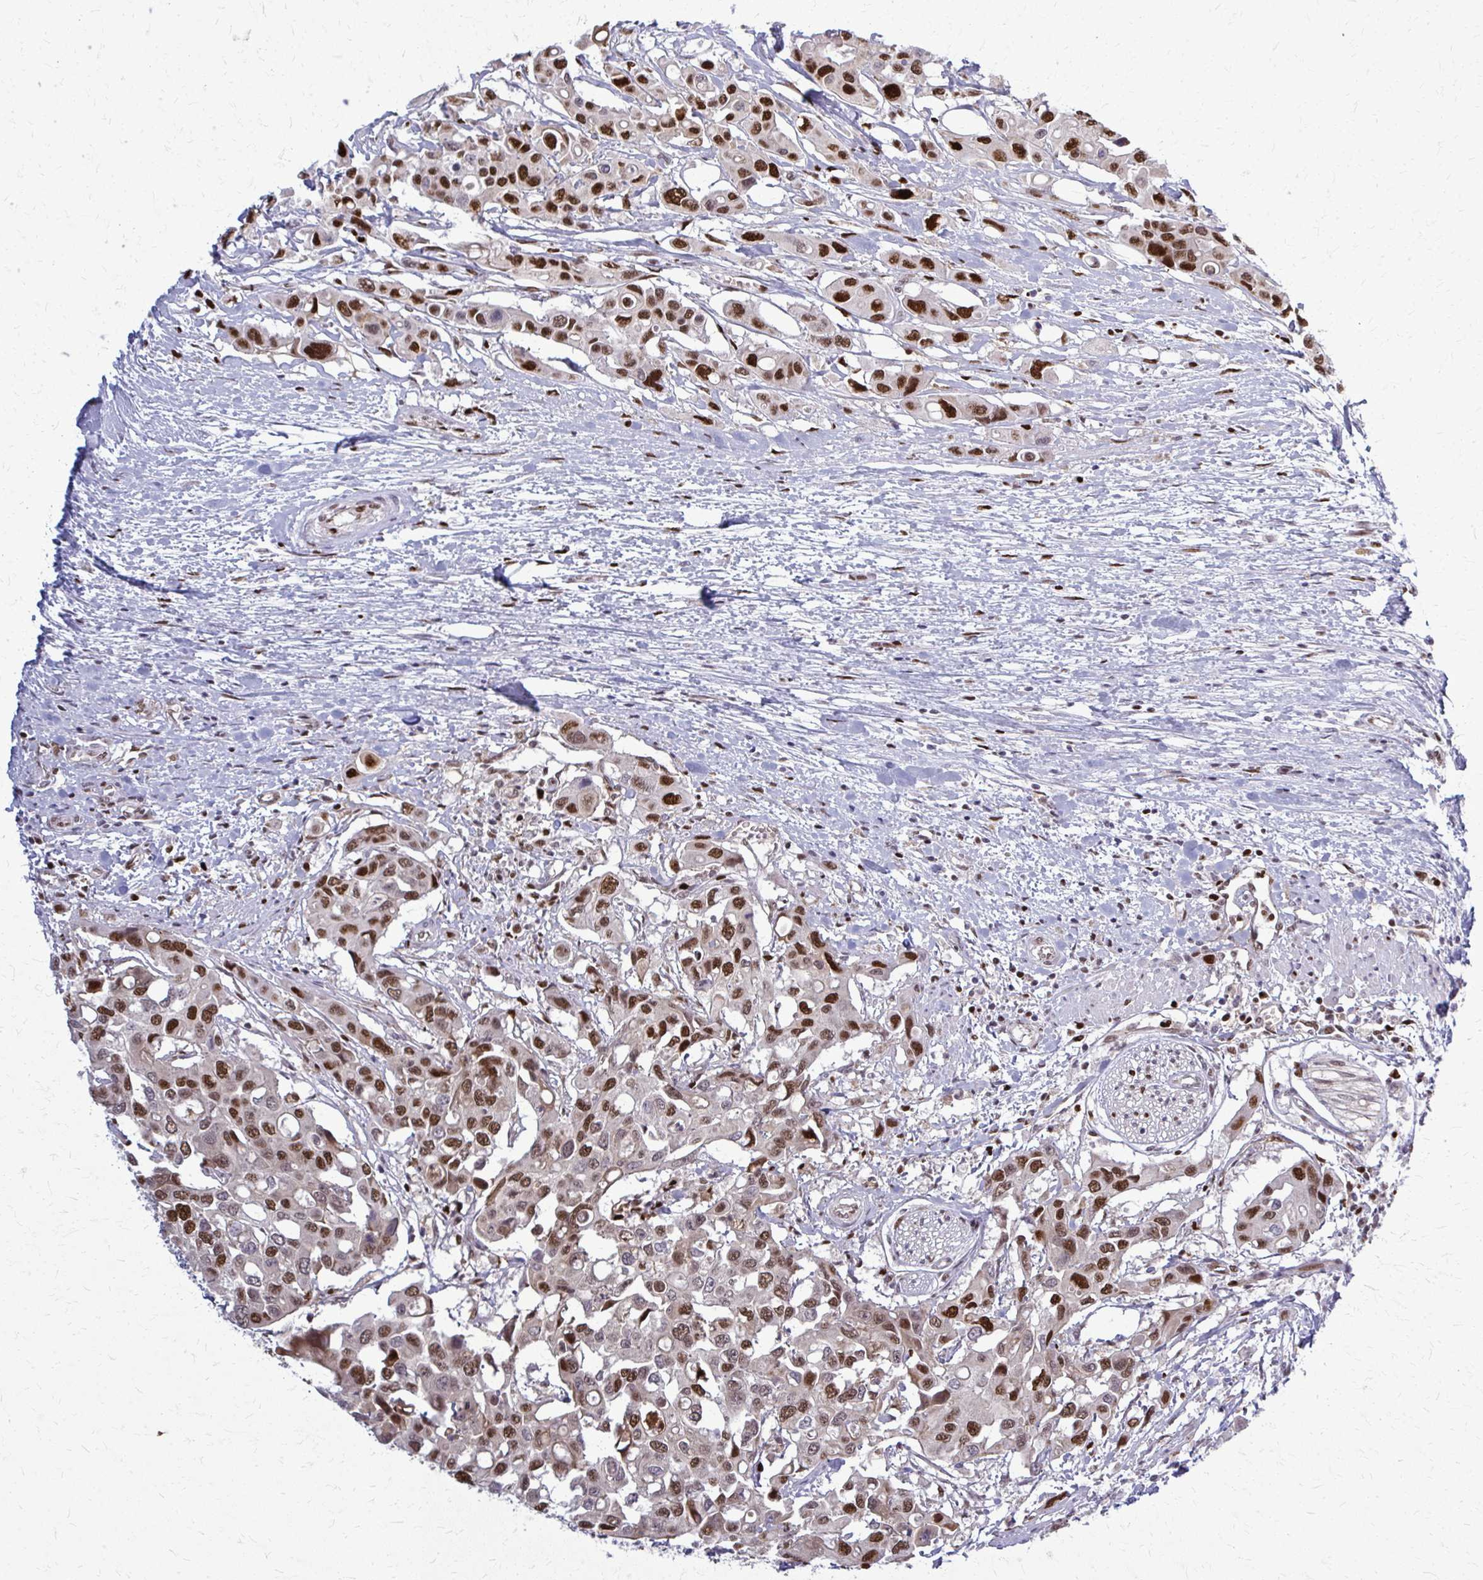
{"staining": {"intensity": "strong", "quantity": ">75%", "location": "nuclear"}, "tissue": "colorectal cancer", "cell_type": "Tumor cells", "image_type": "cancer", "snomed": [{"axis": "morphology", "description": "Adenocarcinoma, NOS"}, {"axis": "topography", "description": "Colon"}], "caption": "Protein expression analysis of colorectal cancer reveals strong nuclear positivity in about >75% of tumor cells. The staining is performed using DAB (3,3'-diaminobenzidine) brown chromogen to label protein expression. The nuclei are counter-stained blue using hematoxylin.", "gene": "ZNF559", "patient": {"sex": "male", "age": 77}}